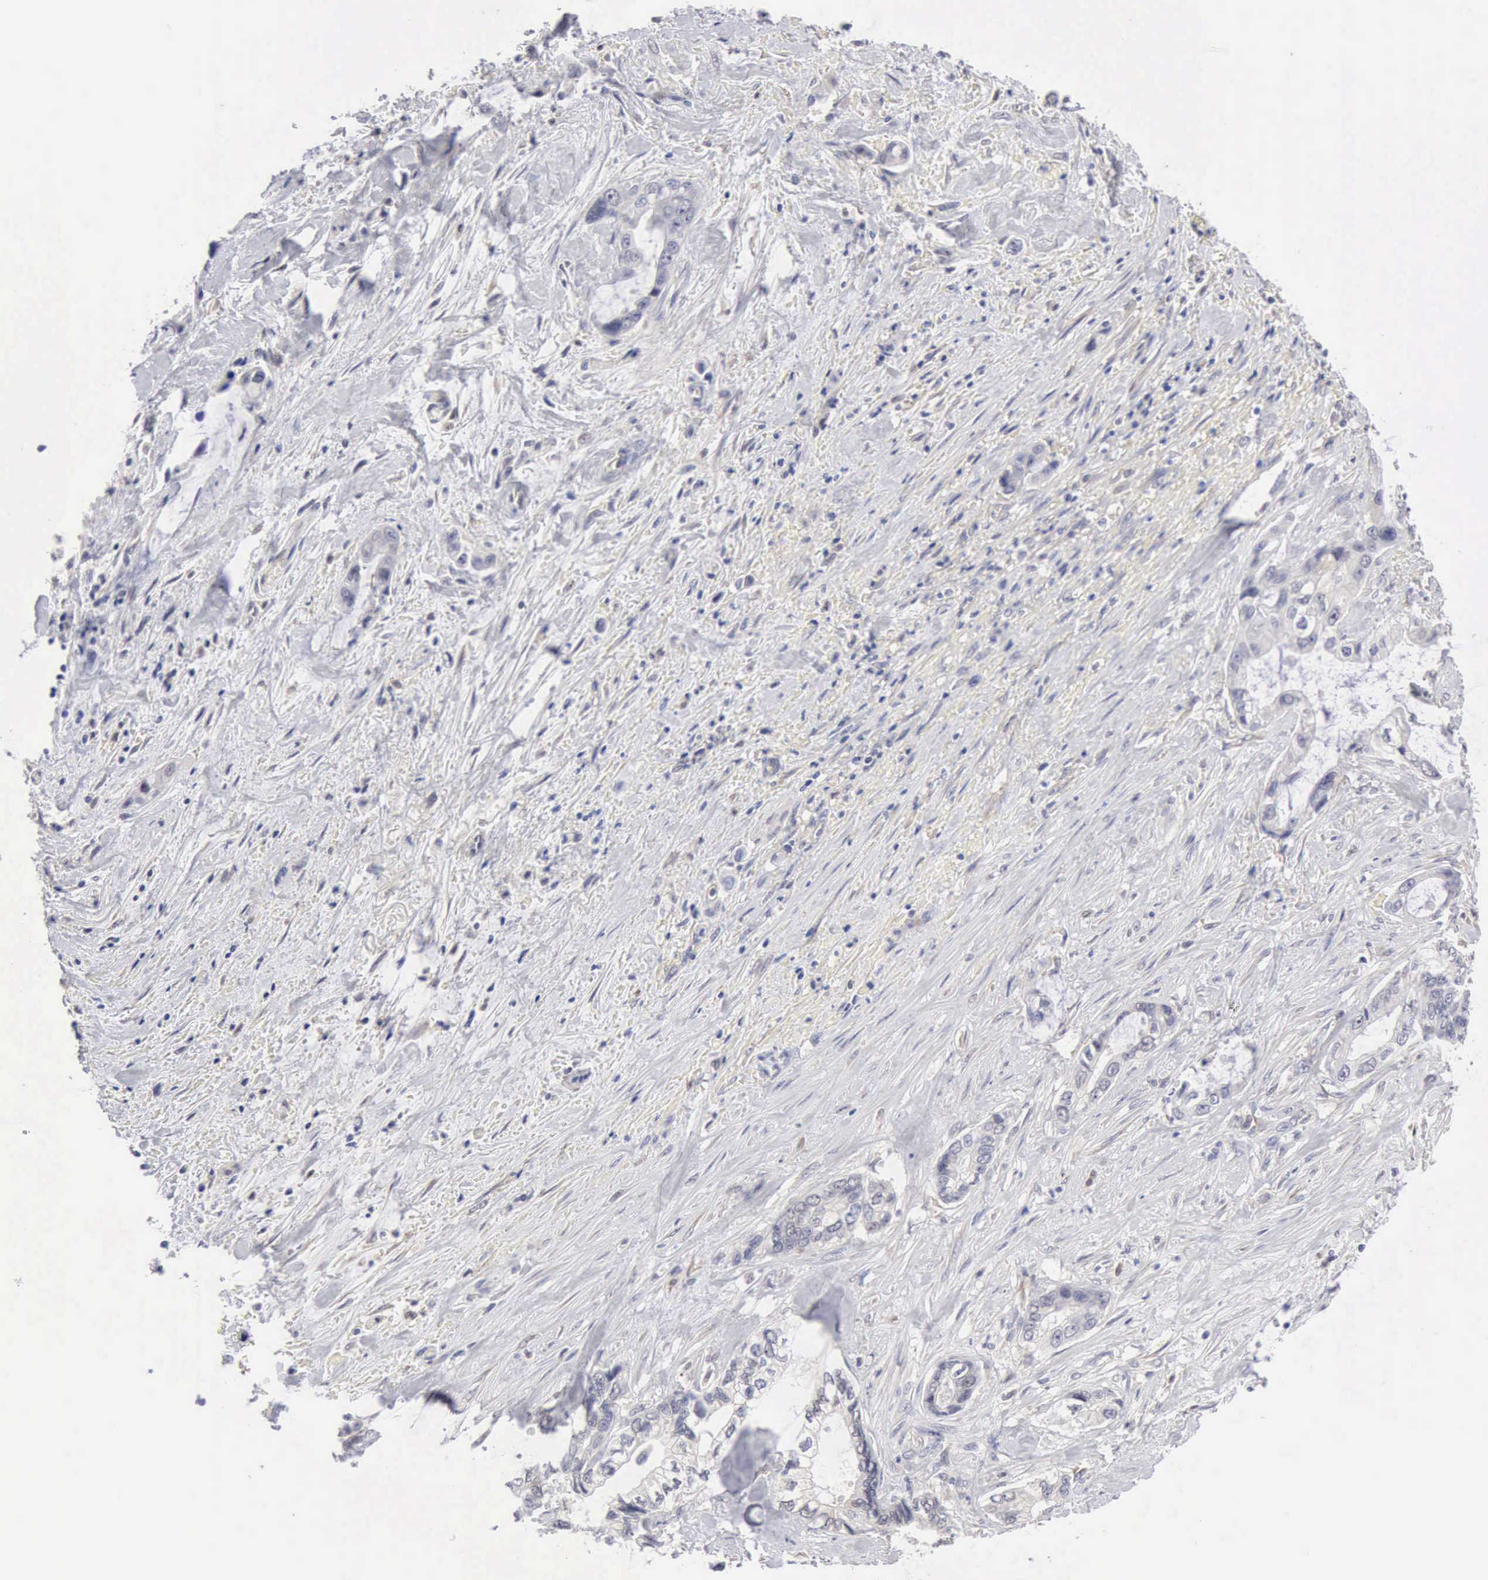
{"staining": {"intensity": "weak", "quantity": "25%-75%", "location": "cytoplasmic/membranous"}, "tissue": "pancreatic cancer", "cell_type": "Tumor cells", "image_type": "cancer", "snomed": [{"axis": "morphology", "description": "Adenocarcinoma, NOS"}, {"axis": "topography", "description": "Pancreas"}, {"axis": "topography", "description": "Stomach, upper"}], "caption": "Tumor cells exhibit low levels of weak cytoplasmic/membranous staining in approximately 25%-75% of cells in human pancreatic cancer (adenocarcinoma).", "gene": "PTGR2", "patient": {"sex": "male", "age": 77}}